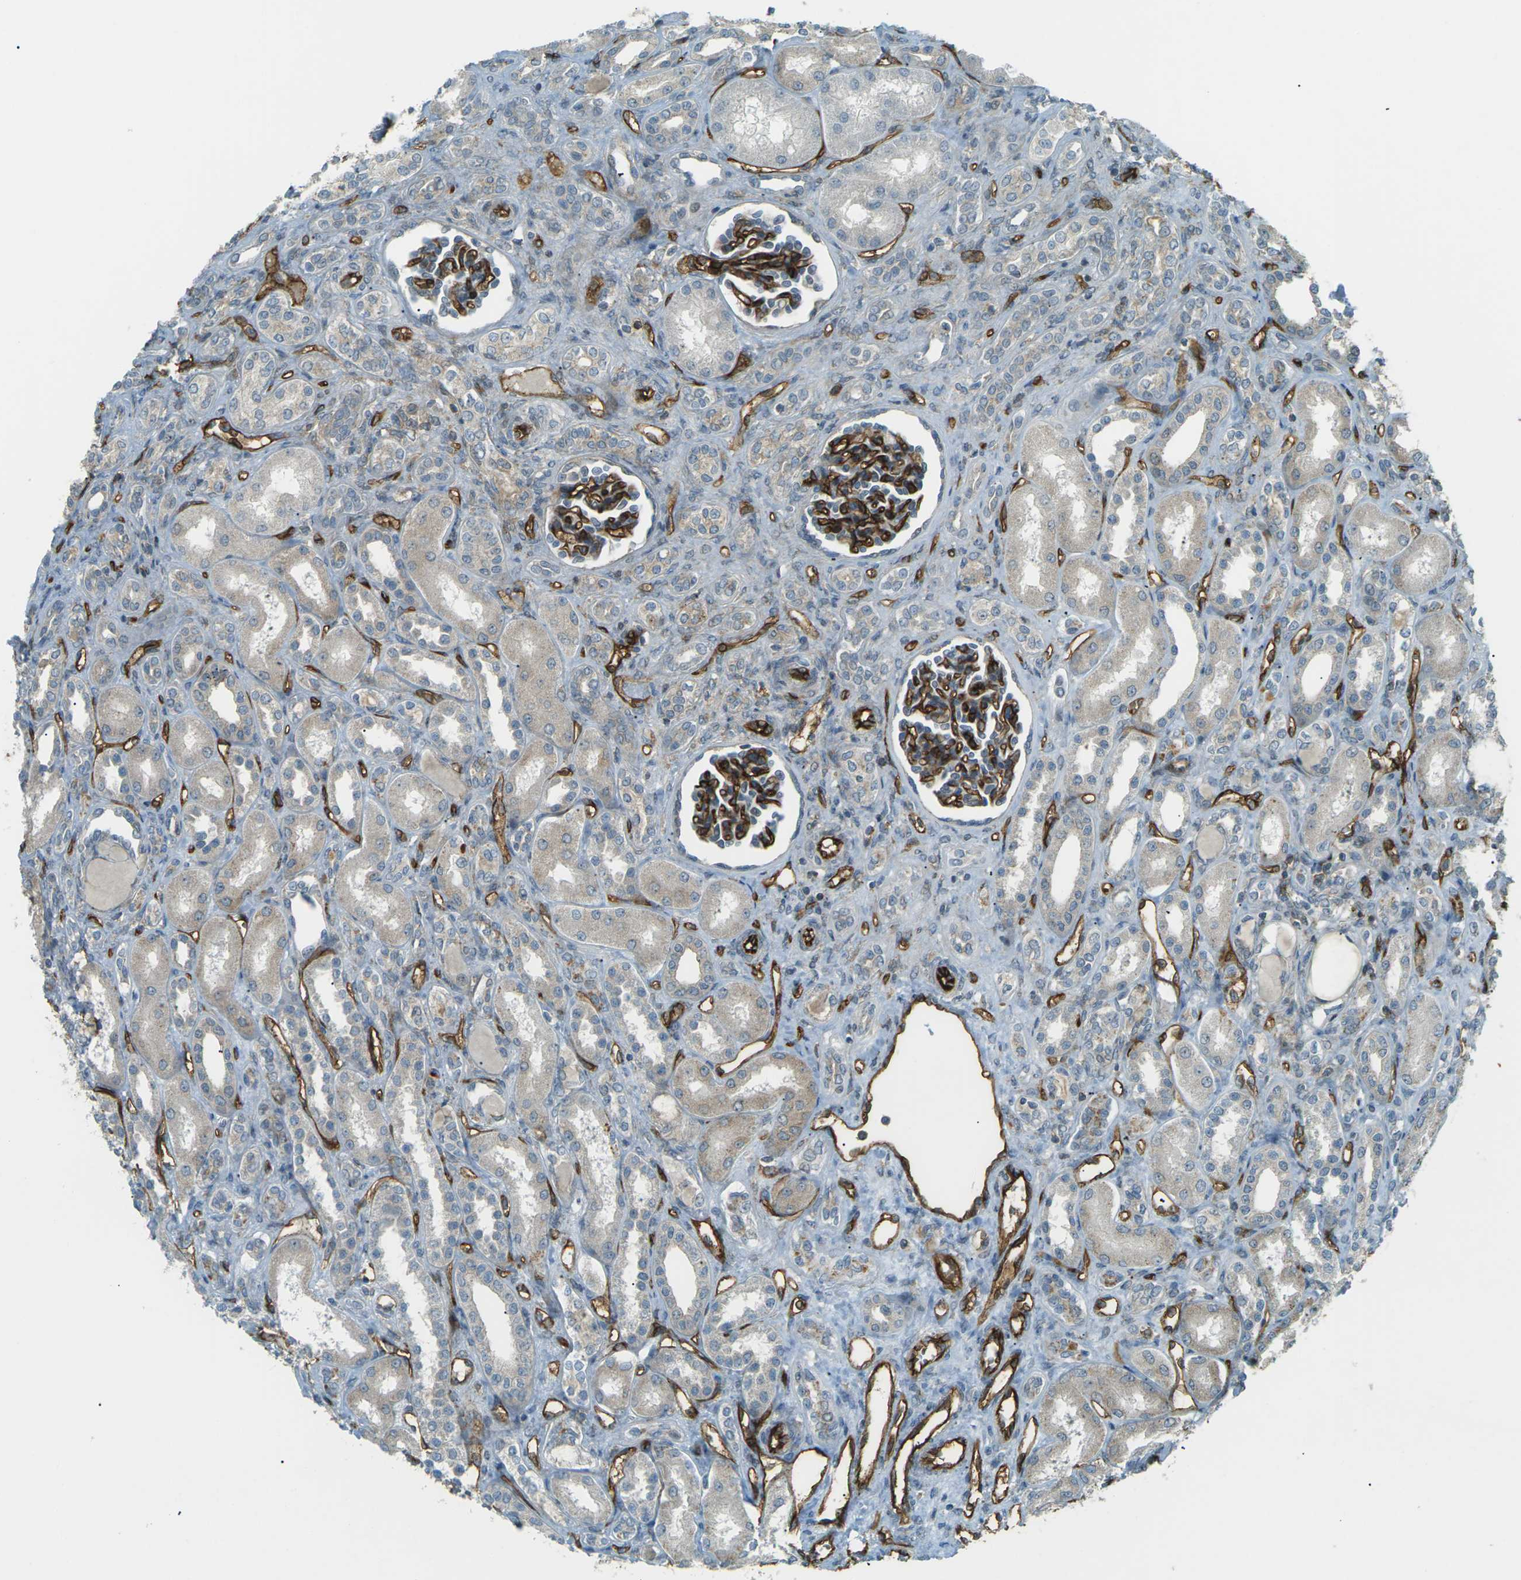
{"staining": {"intensity": "strong", "quantity": ">75%", "location": "cytoplasmic/membranous"}, "tissue": "kidney", "cell_type": "Cells in glomeruli", "image_type": "normal", "snomed": [{"axis": "morphology", "description": "Normal tissue, NOS"}, {"axis": "topography", "description": "Kidney"}], "caption": "Immunohistochemical staining of normal human kidney demonstrates >75% levels of strong cytoplasmic/membranous protein expression in about >75% of cells in glomeruli.", "gene": "S1PR1", "patient": {"sex": "male", "age": 7}}